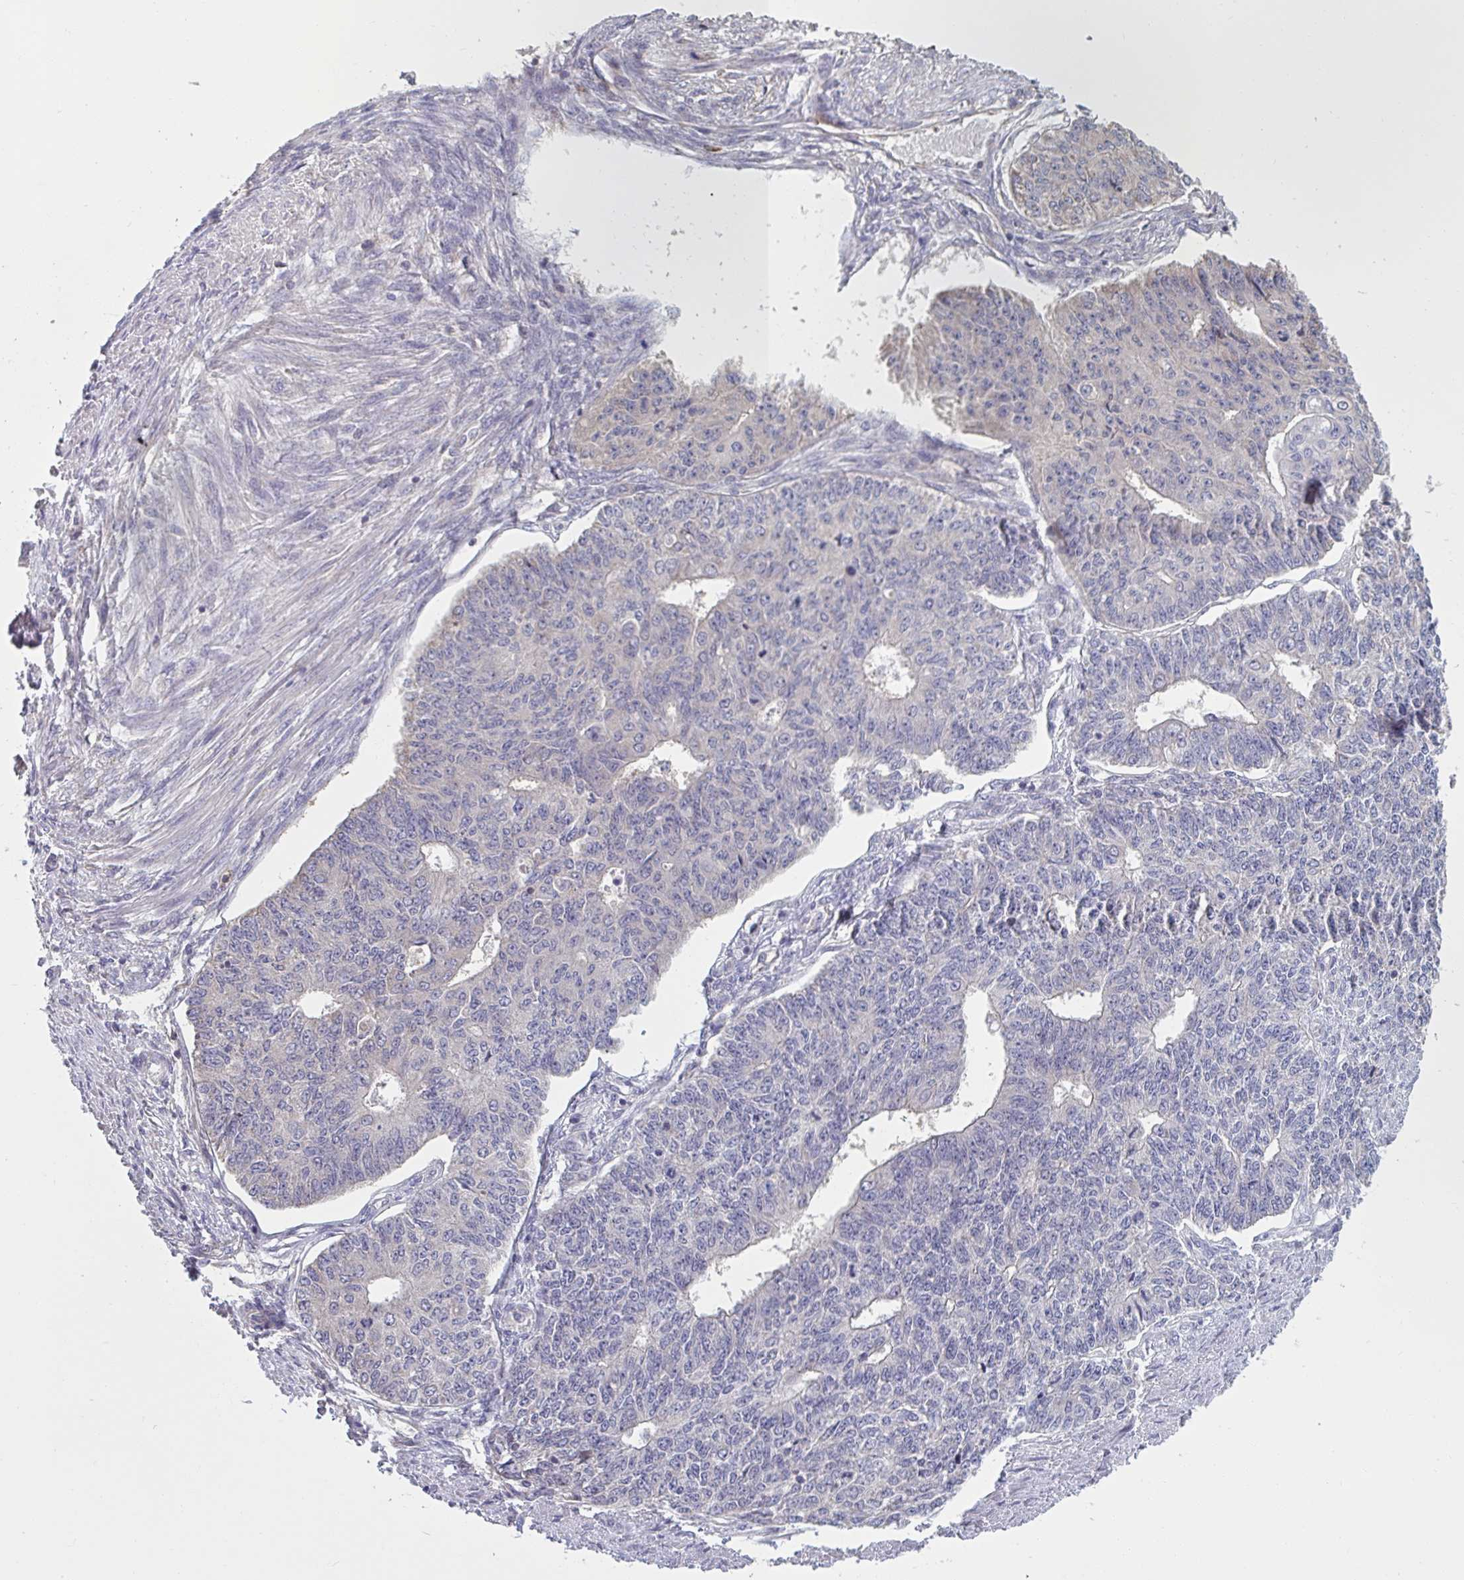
{"staining": {"intensity": "negative", "quantity": "none", "location": "none"}, "tissue": "endometrial cancer", "cell_type": "Tumor cells", "image_type": "cancer", "snomed": [{"axis": "morphology", "description": "Adenocarcinoma, NOS"}, {"axis": "topography", "description": "Endometrium"}], "caption": "Protein analysis of endometrial cancer (adenocarcinoma) displays no significant staining in tumor cells.", "gene": "CD1E", "patient": {"sex": "female", "age": 32}}